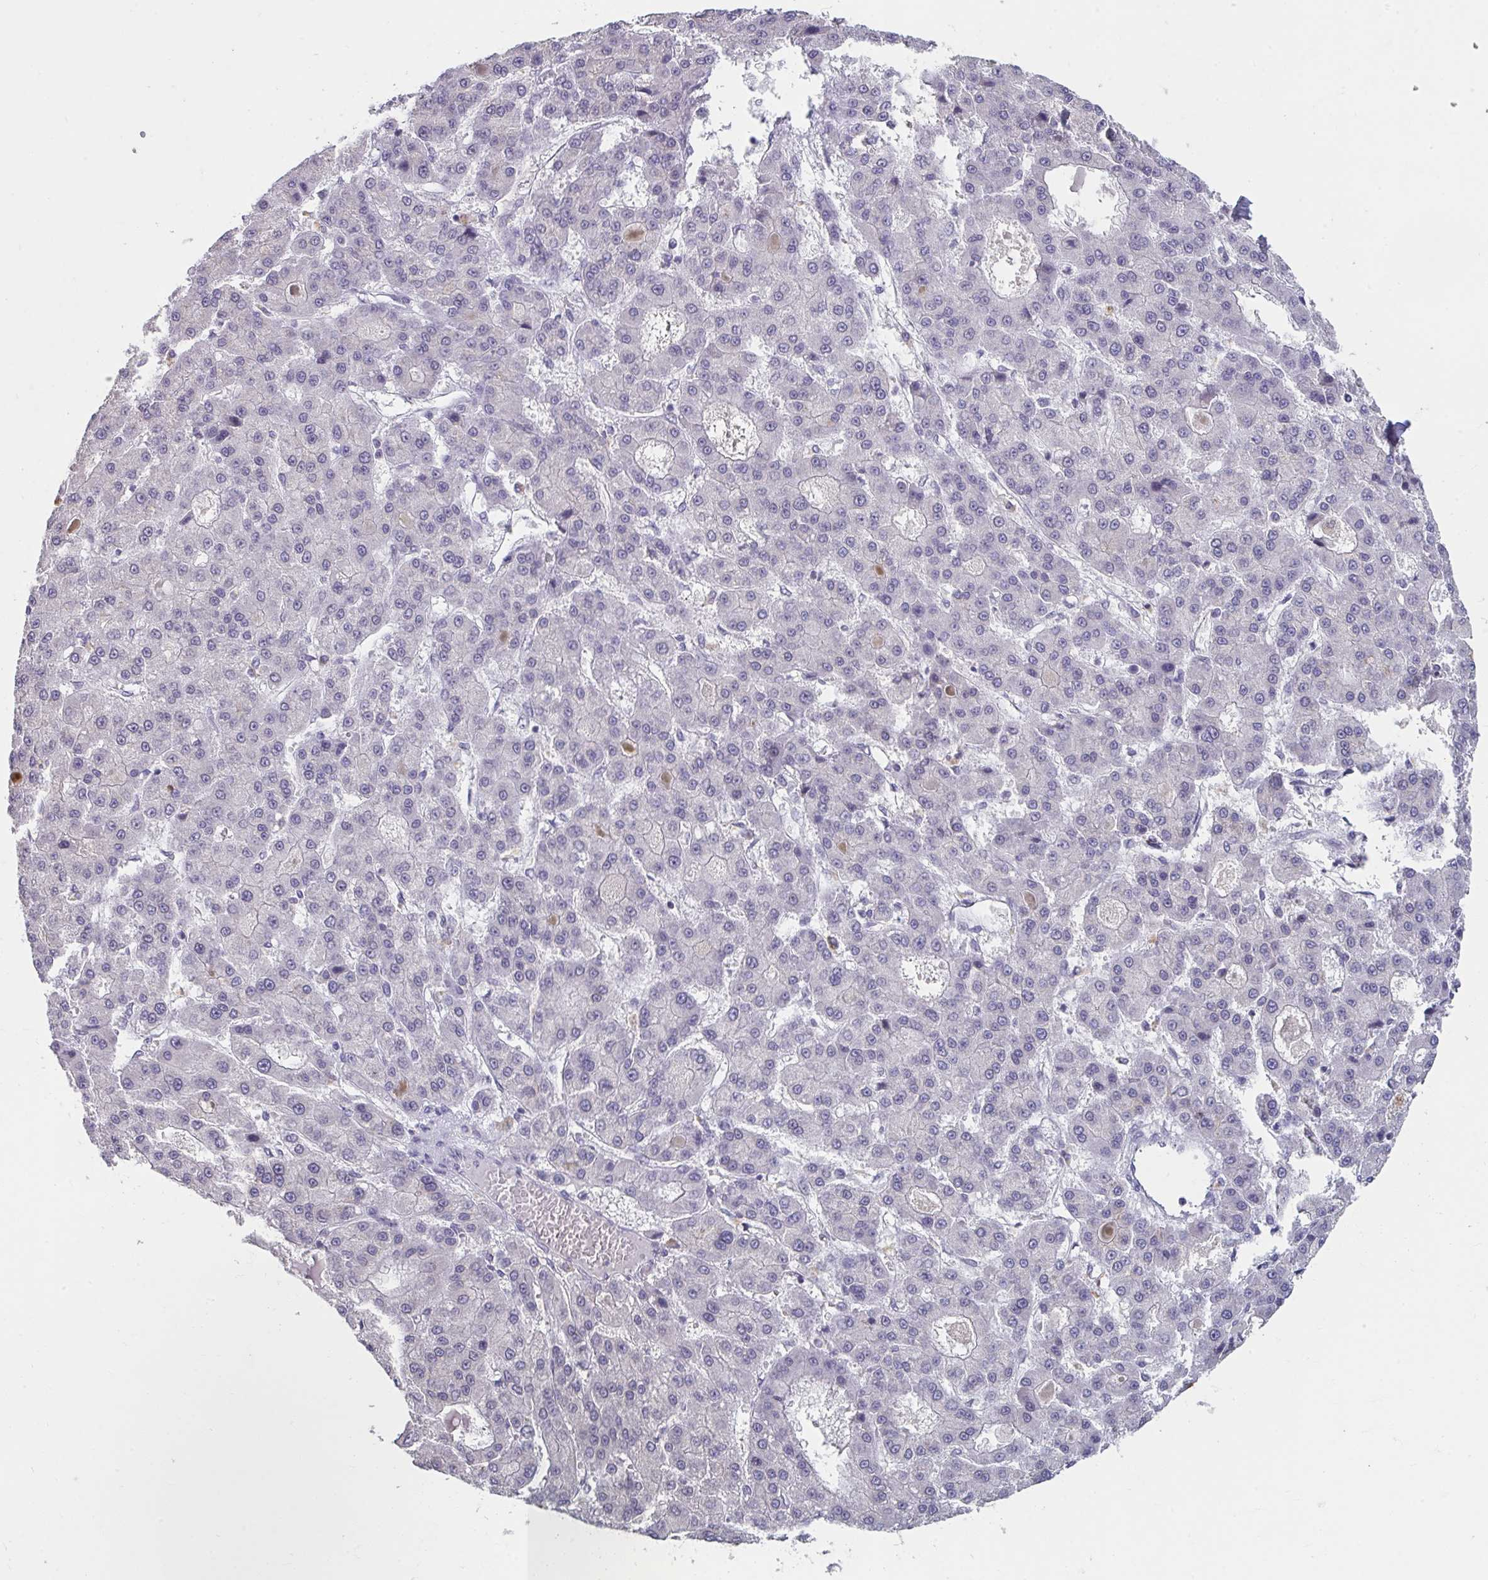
{"staining": {"intensity": "negative", "quantity": "none", "location": "none"}, "tissue": "liver cancer", "cell_type": "Tumor cells", "image_type": "cancer", "snomed": [{"axis": "morphology", "description": "Carcinoma, Hepatocellular, NOS"}, {"axis": "topography", "description": "Liver"}], "caption": "Immunohistochemical staining of liver cancer (hepatocellular carcinoma) demonstrates no significant expression in tumor cells.", "gene": "NUP133", "patient": {"sex": "male", "age": 70}}